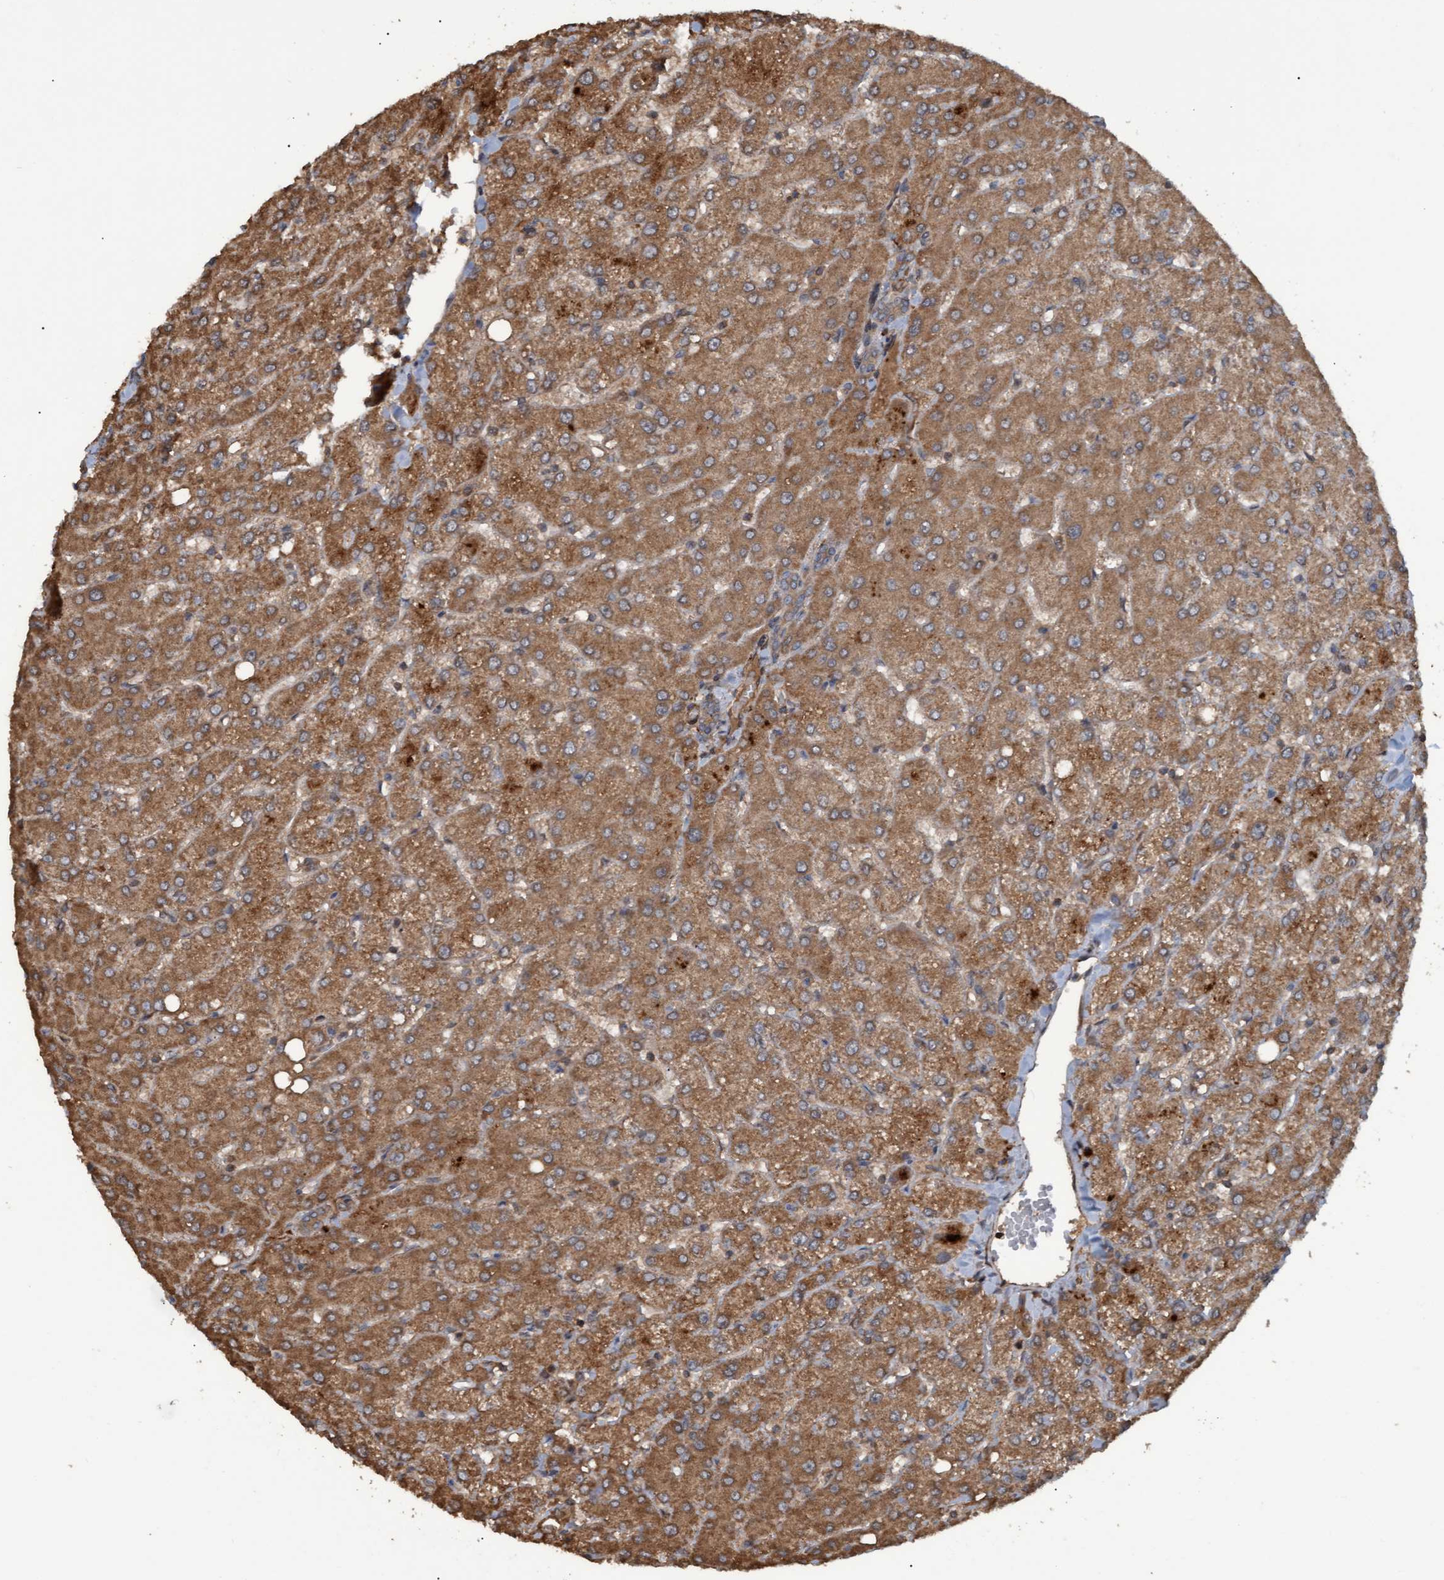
{"staining": {"intensity": "moderate", "quantity": ">75%", "location": "cytoplasmic/membranous"}, "tissue": "liver", "cell_type": "Cholangiocytes", "image_type": "normal", "snomed": [{"axis": "morphology", "description": "Normal tissue, NOS"}, {"axis": "topography", "description": "Liver"}], "caption": "This photomicrograph exhibits IHC staining of unremarkable human liver, with medium moderate cytoplasmic/membranous staining in approximately >75% of cholangiocytes.", "gene": "GGT6", "patient": {"sex": "female", "age": 54}}